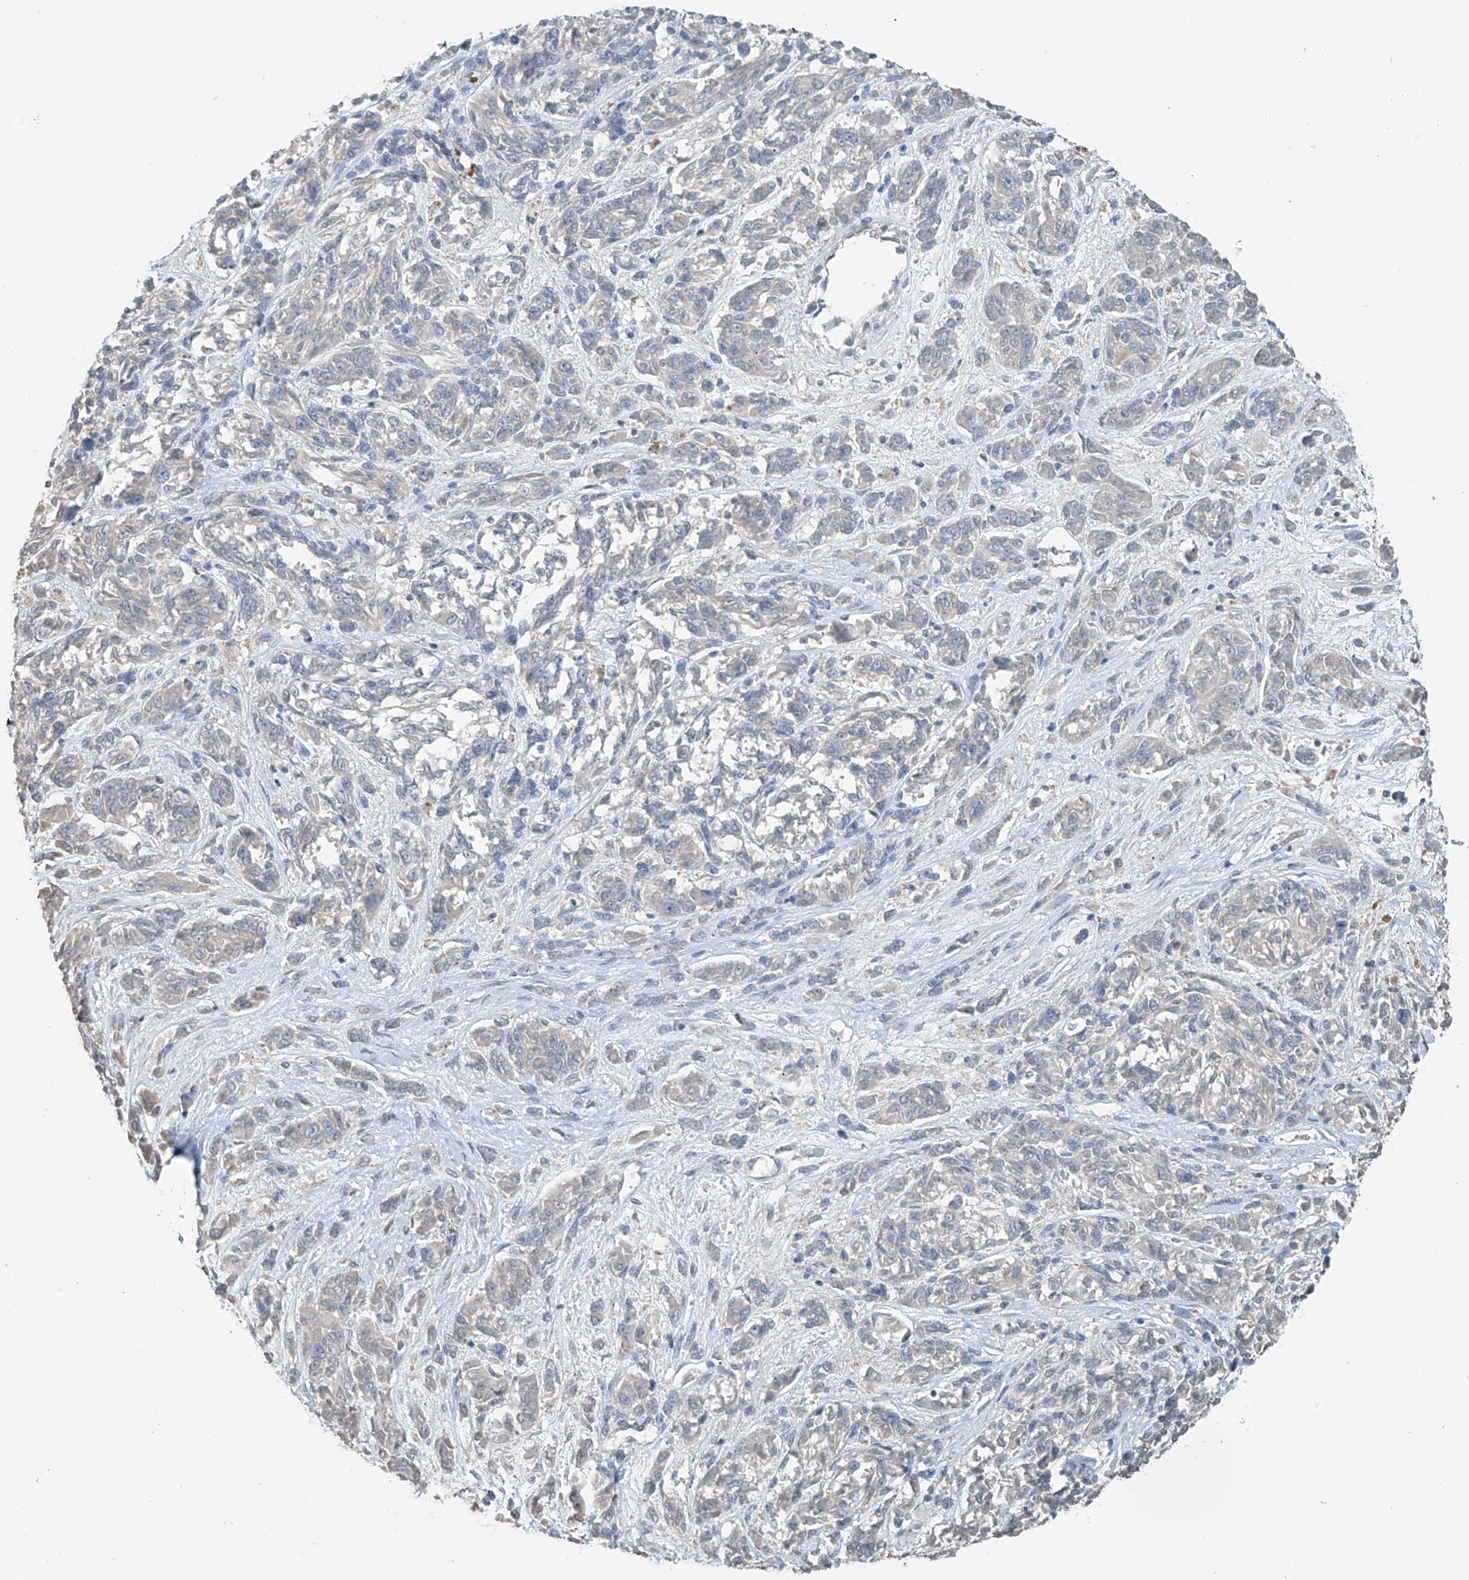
{"staining": {"intensity": "negative", "quantity": "none", "location": "none"}, "tissue": "melanoma", "cell_type": "Tumor cells", "image_type": "cancer", "snomed": [{"axis": "morphology", "description": "Malignant melanoma, NOS"}, {"axis": "topography", "description": "Skin"}], "caption": "The micrograph shows no staining of tumor cells in melanoma.", "gene": "HOXA11", "patient": {"sex": "male", "age": 53}}